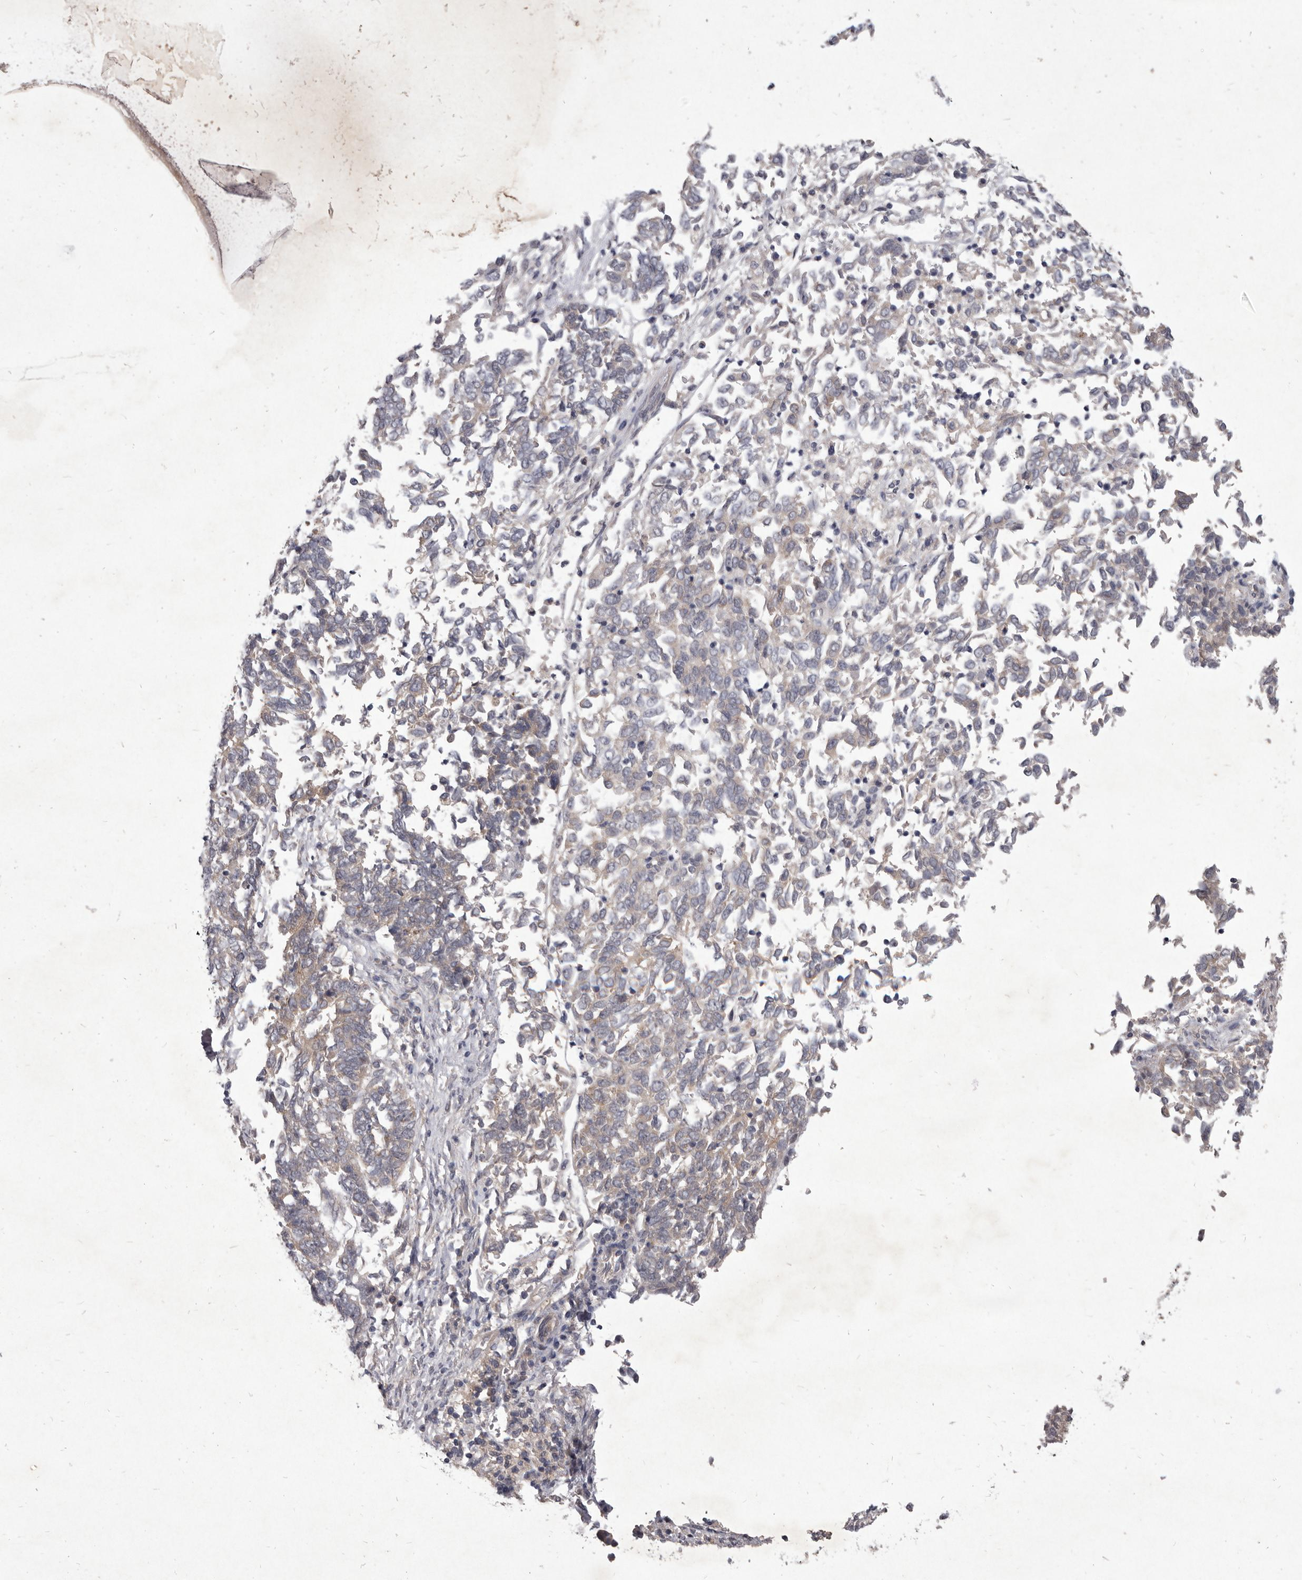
{"staining": {"intensity": "weak", "quantity": "<25%", "location": "cytoplasmic/membranous"}, "tissue": "endometrial cancer", "cell_type": "Tumor cells", "image_type": "cancer", "snomed": [{"axis": "morphology", "description": "Adenocarcinoma, NOS"}, {"axis": "topography", "description": "Endometrium"}], "caption": "The immunohistochemistry photomicrograph has no significant expression in tumor cells of endometrial cancer tissue.", "gene": "P2RX6", "patient": {"sex": "female", "age": 80}}